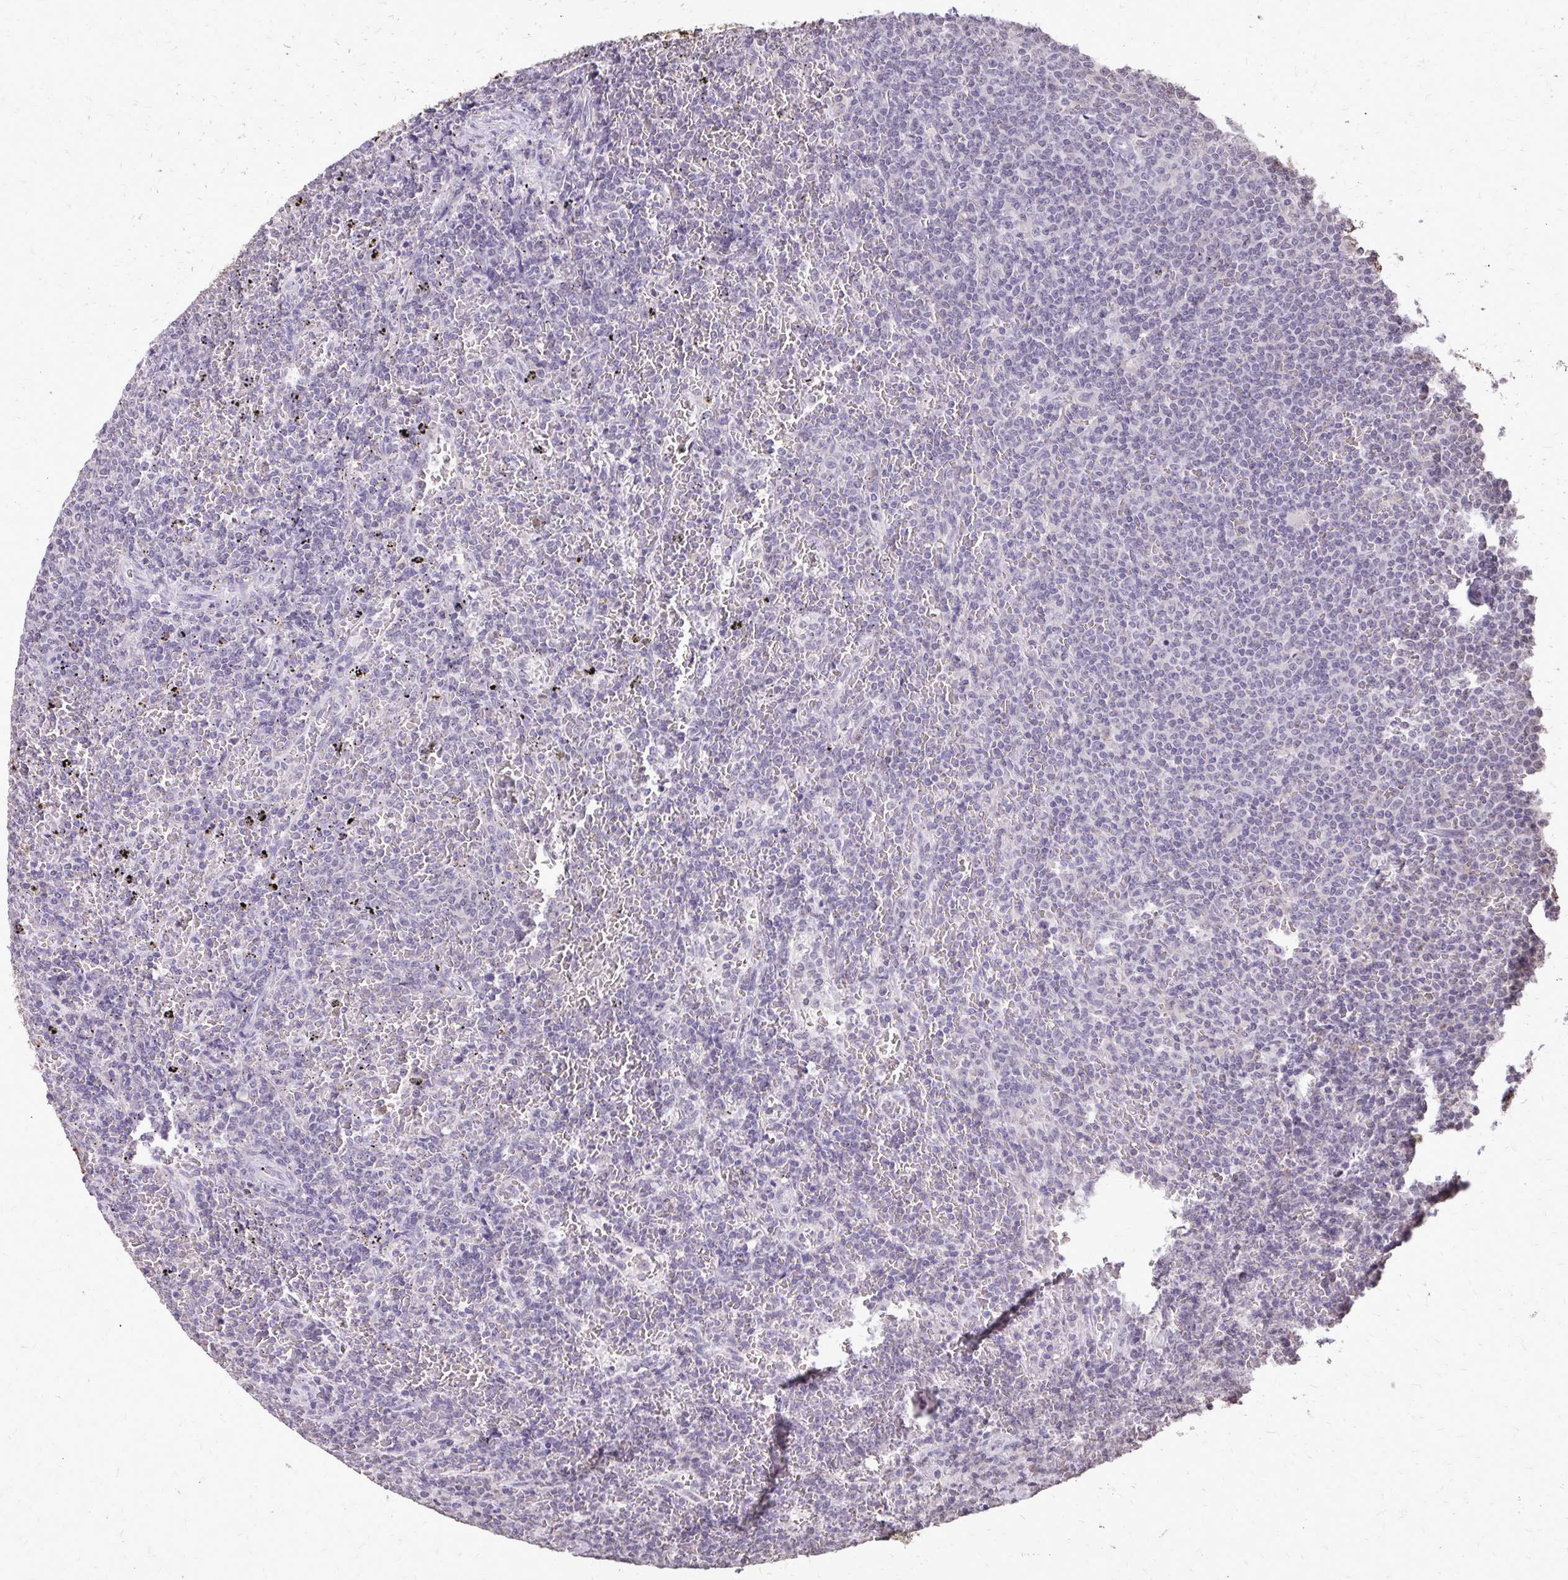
{"staining": {"intensity": "negative", "quantity": "none", "location": "none"}, "tissue": "lymphoma", "cell_type": "Tumor cells", "image_type": "cancer", "snomed": [{"axis": "morphology", "description": "Malignant lymphoma, non-Hodgkin's type, Low grade"}, {"axis": "topography", "description": "Spleen"}], "caption": "Tumor cells show no significant expression in low-grade malignant lymphoma, non-Hodgkin's type.", "gene": "AKAP5", "patient": {"sex": "female", "age": 77}}